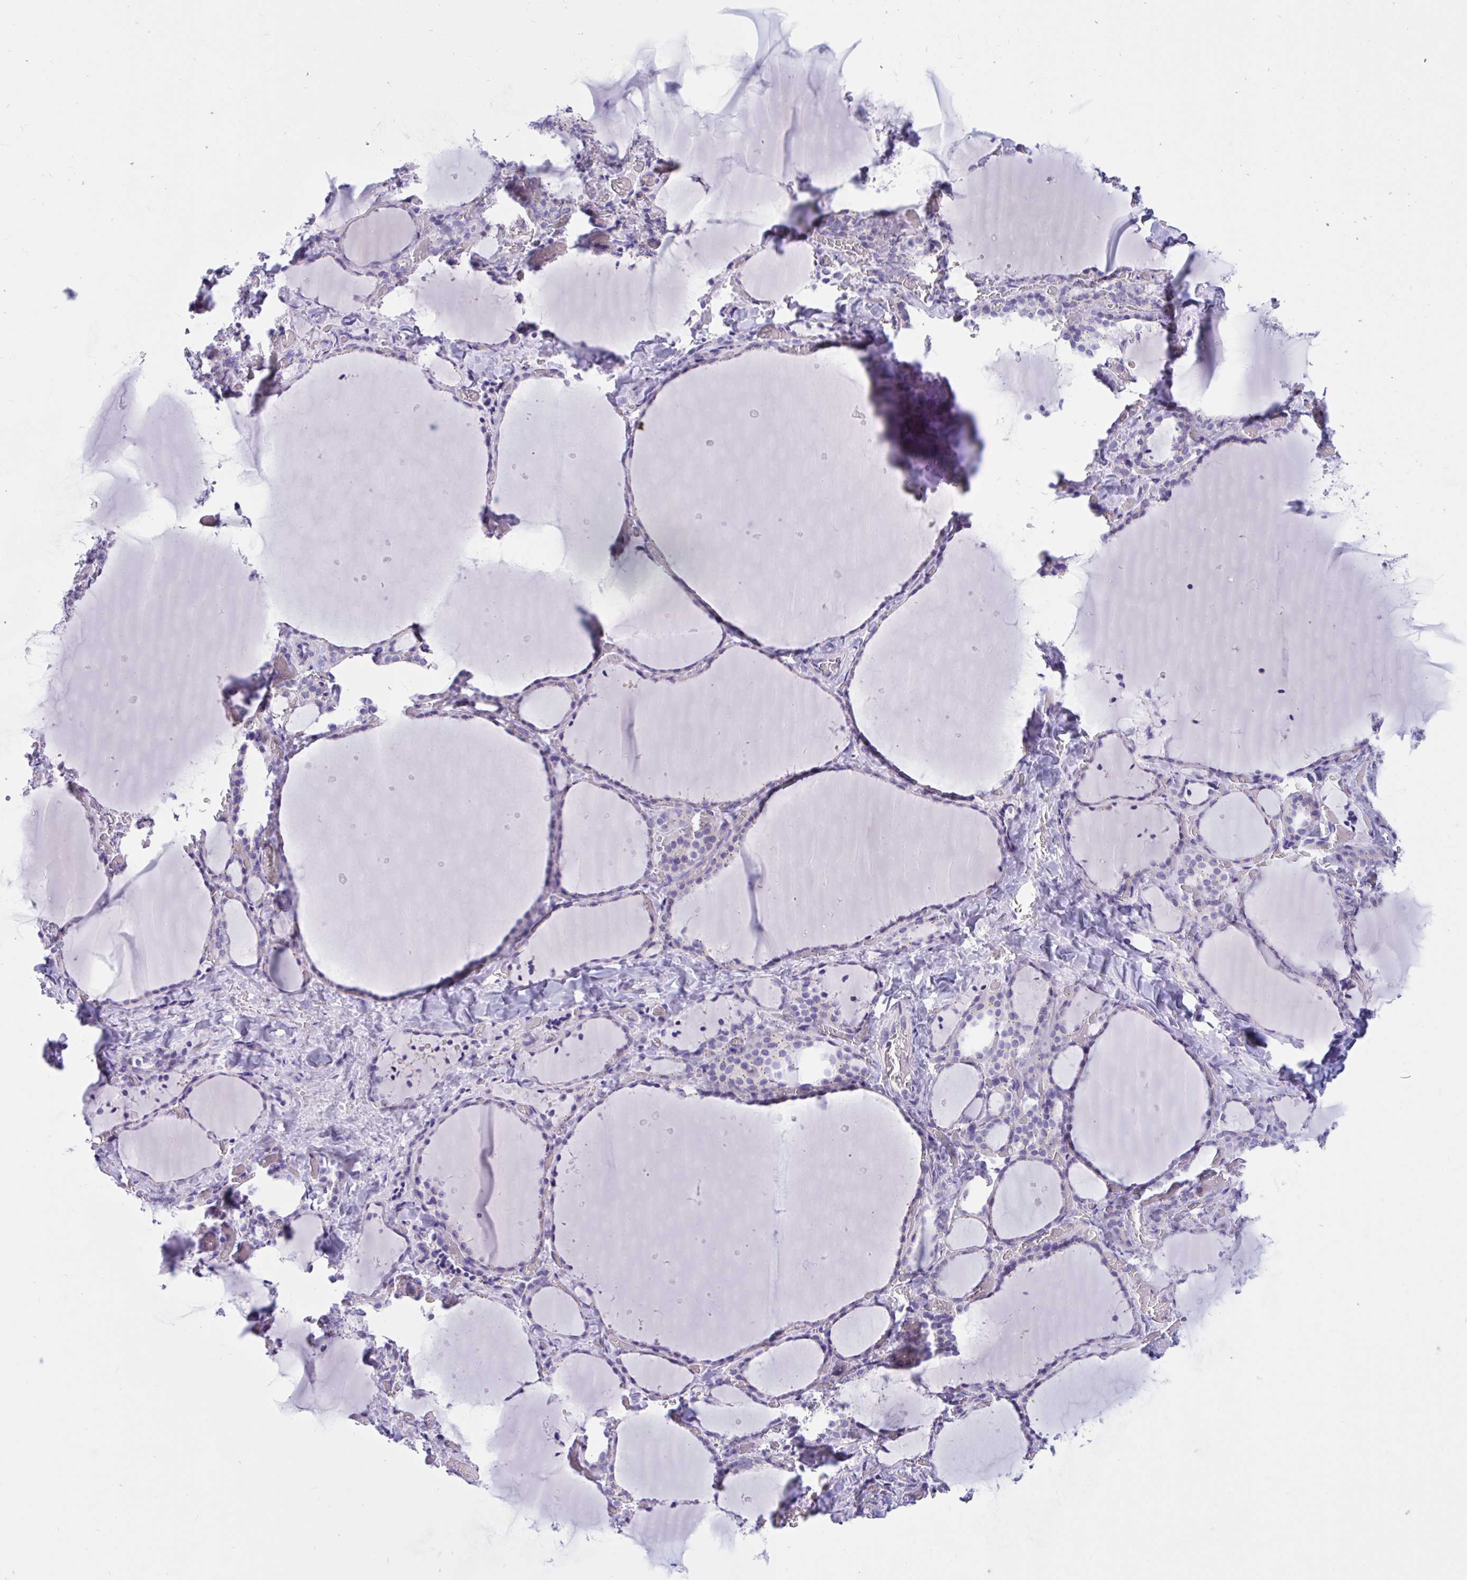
{"staining": {"intensity": "weak", "quantity": "<25%", "location": "cytoplasmic/membranous"}, "tissue": "thyroid gland", "cell_type": "Glandular cells", "image_type": "normal", "snomed": [{"axis": "morphology", "description": "Normal tissue, NOS"}, {"axis": "topography", "description": "Thyroid gland"}], "caption": "IHC image of benign thyroid gland: human thyroid gland stained with DAB exhibits no significant protein positivity in glandular cells. (Brightfield microscopy of DAB (3,3'-diaminobenzidine) immunohistochemistry (IHC) at high magnification).", "gene": "RNASE3", "patient": {"sex": "female", "age": 36}}